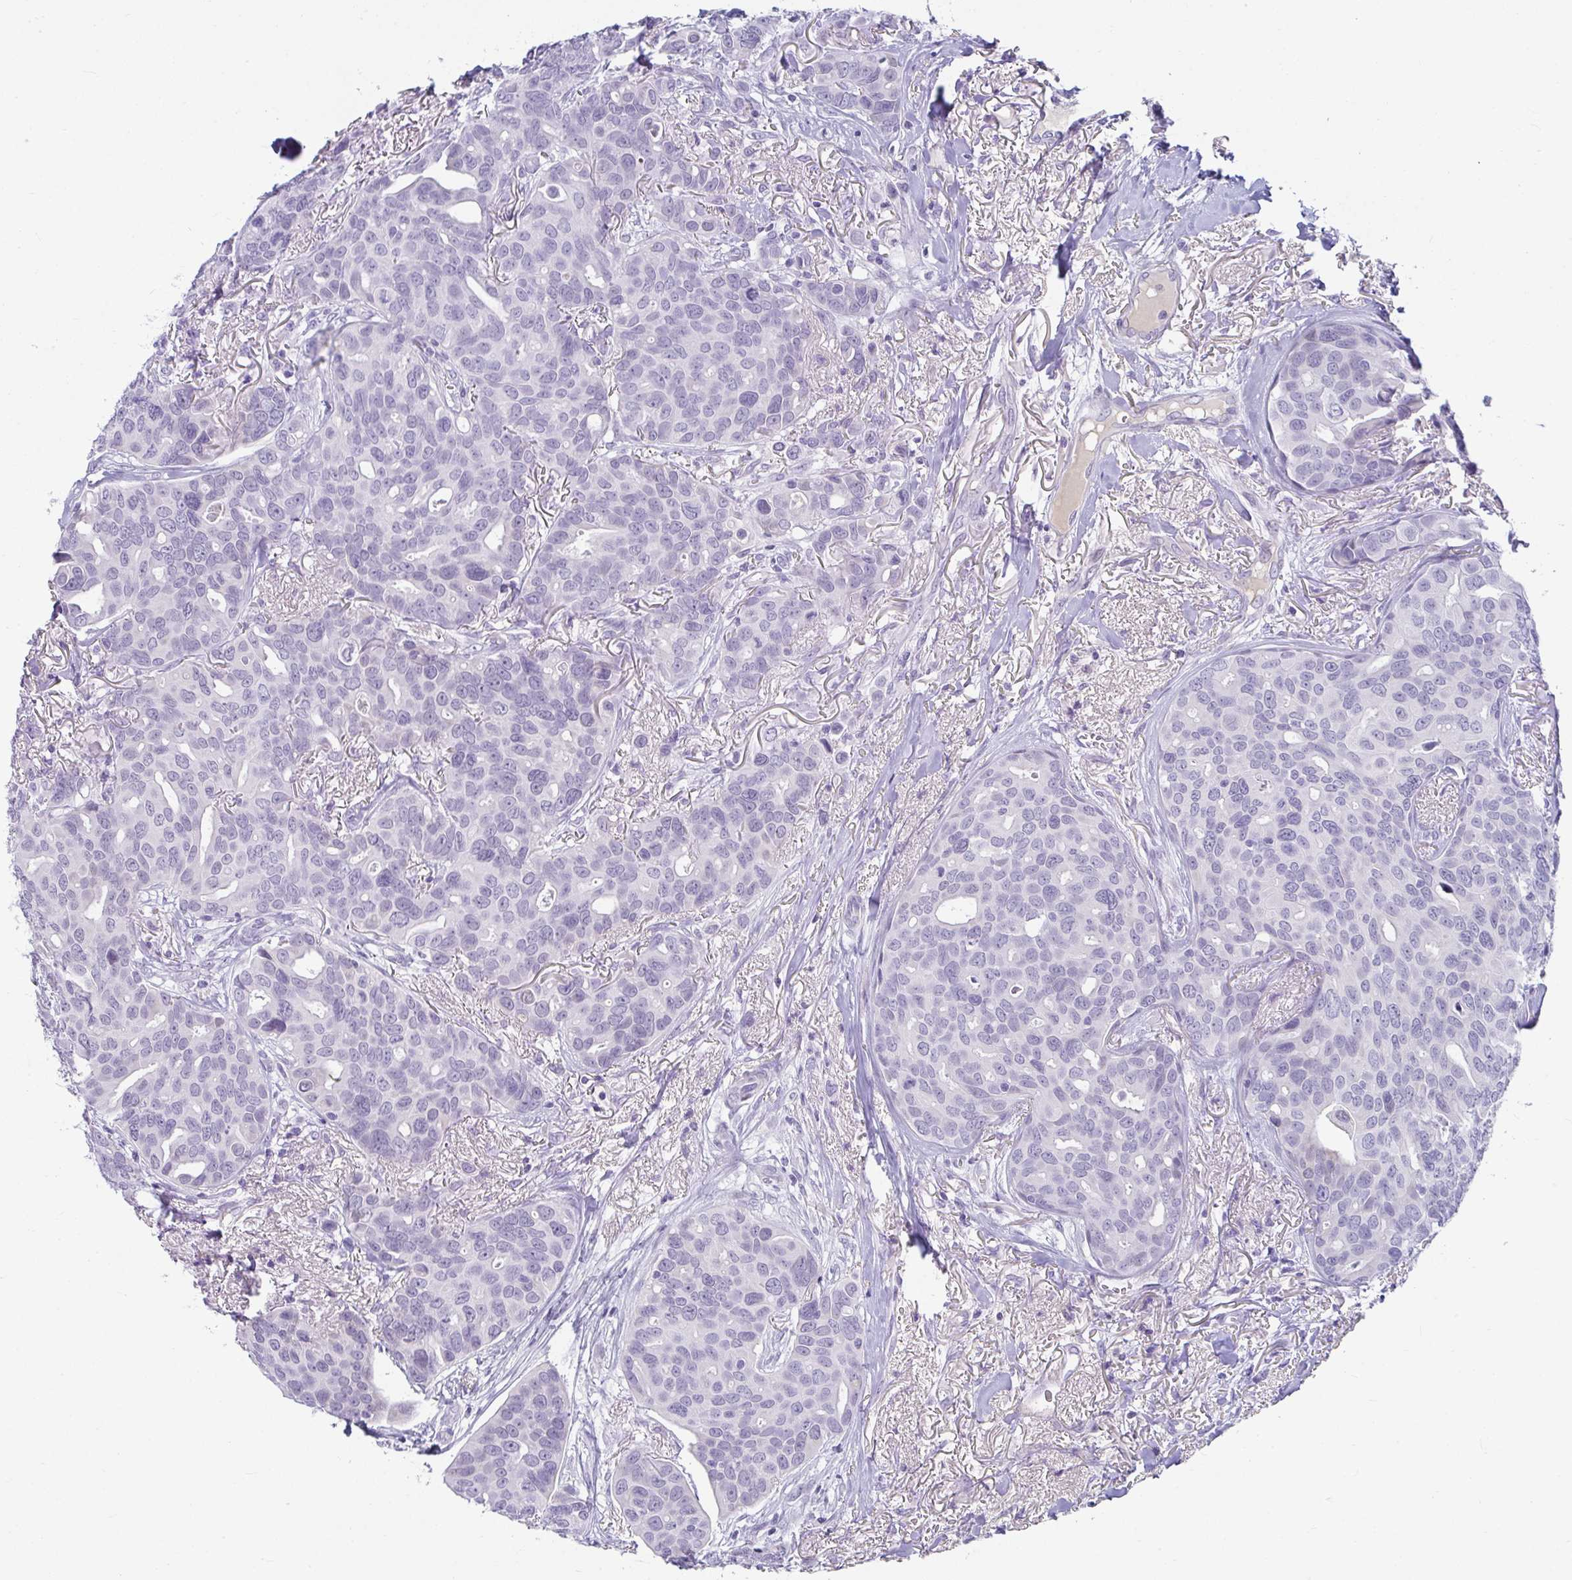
{"staining": {"intensity": "negative", "quantity": "none", "location": "none"}, "tissue": "breast cancer", "cell_type": "Tumor cells", "image_type": "cancer", "snomed": [{"axis": "morphology", "description": "Duct carcinoma"}, {"axis": "topography", "description": "Breast"}], "caption": "Tumor cells show no significant protein expression in infiltrating ductal carcinoma (breast).", "gene": "NPY", "patient": {"sex": "female", "age": 54}}